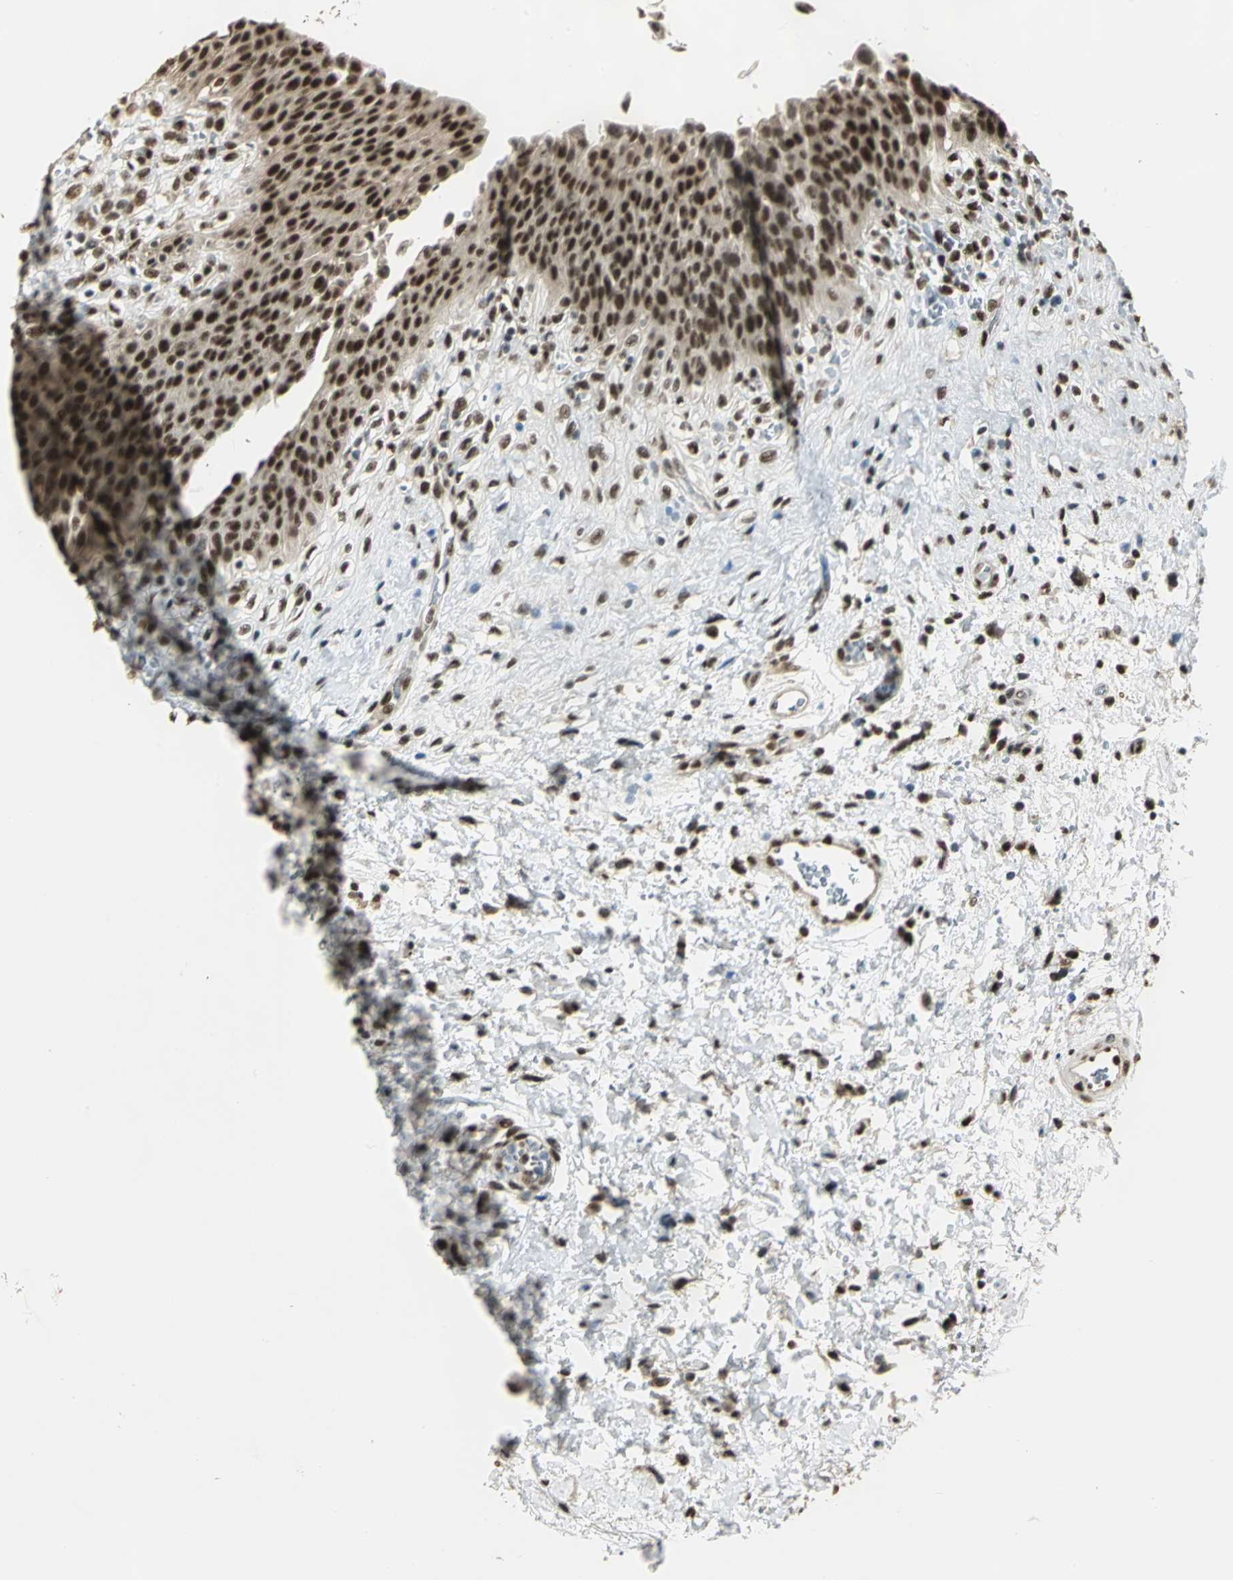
{"staining": {"intensity": "moderate", "quantity": ">75%", "location": "nuclear"}, "tissue": "urinary bladder", "cell_type": "Urothelial cells", "image_type": "normal", "snomed": [{"axis": "morphology", "description": "Normal tissue, NOS"}, {"axis": "morphology", "description": "Dysplasia, NOS"}, {"axis": "topography", "description": "Urinary bladder"}], "caption": "Urinary bladder was stained to show a protein in brown. There is medium levels of moderate nuclear expression in about >75% of urothelial cells.", "gene": "DDX5", "patient": {"sex": "male", "age": 35}}